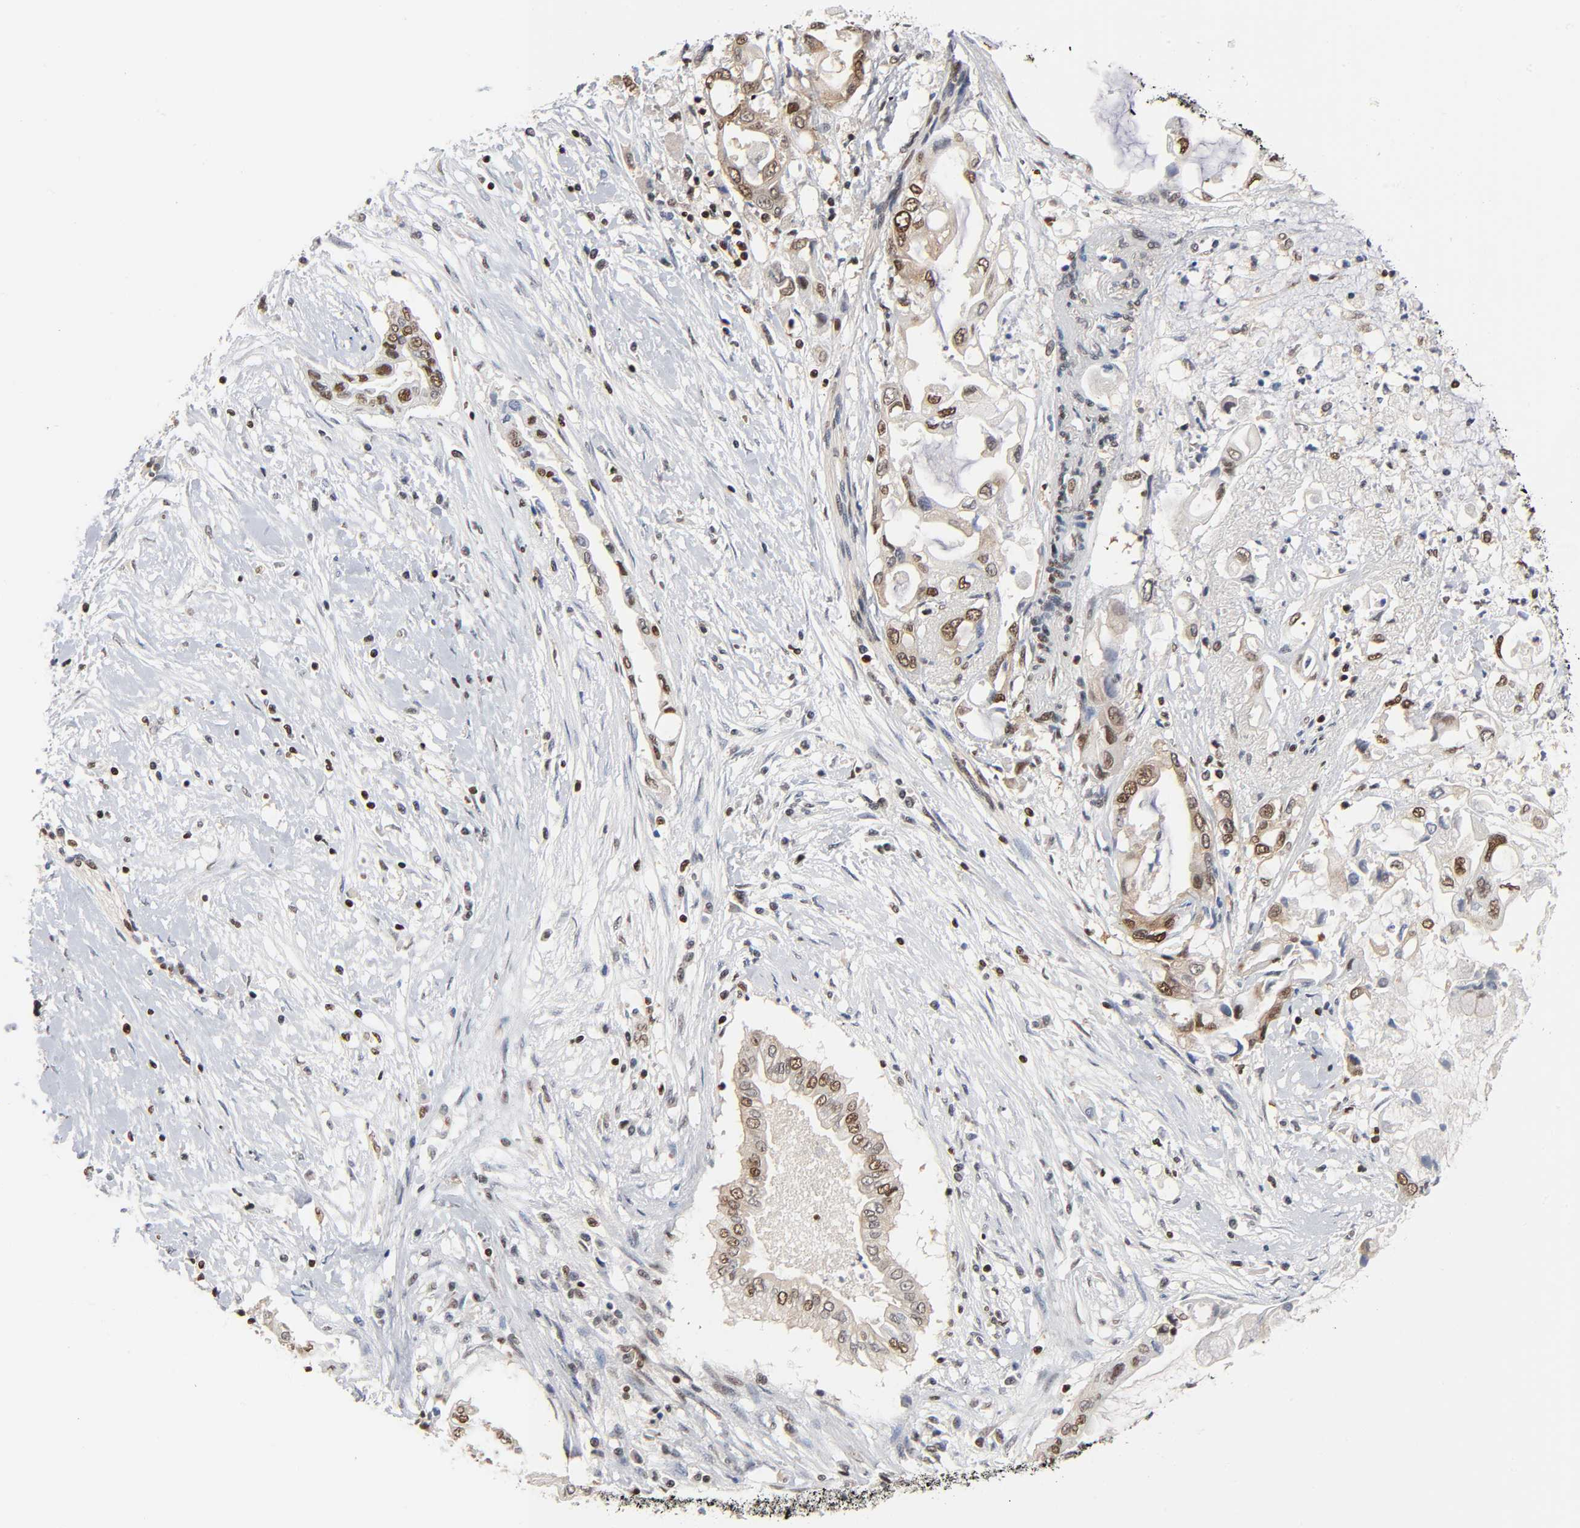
{"staining": {"intensity": "strong", "quantity": ">75%", "location": "nuclear"}, "tissue": "pancreatic cancer", "cell_type": "Tumor cells", "image_type": "cancer", "snomed": [{"axis": "morphology", "description": "Adenocarcinoma, NOS"}, {"axis": "topography", "description": "Pancreas"}], "caption": "Immunohistochemistry (IHC) histopathology image of neoplastic tissue: human pancreatic cancer stained using IHC exhibits high levels of strong protein expression localized specifically in the nuclear of tumor cells, appearing as a nuclear brown color.", "gene": "ILKAP", "patient": {"sex": "female", "age": 57}}